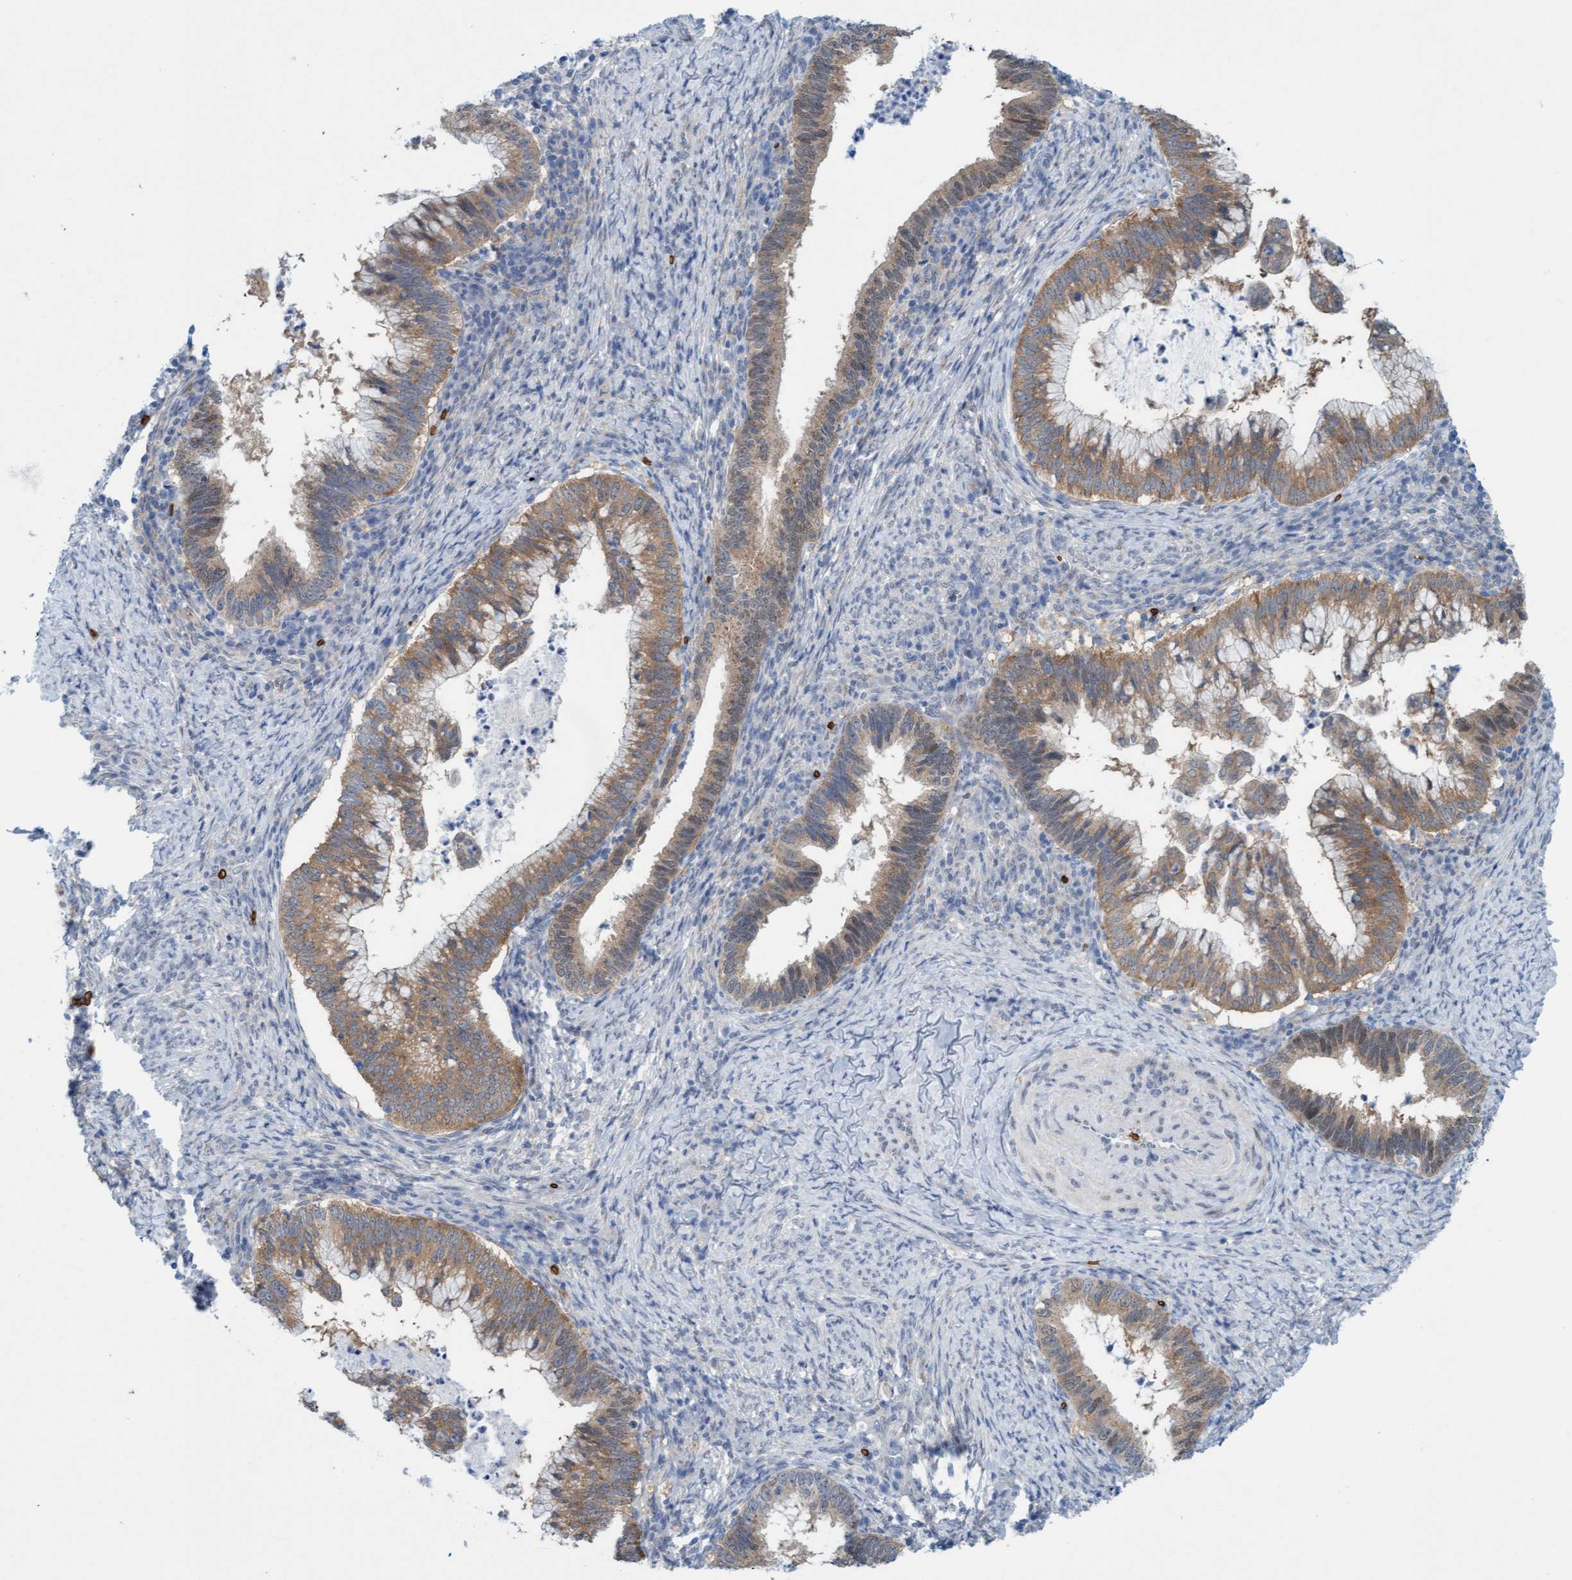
{"staining": {"intensity": "moderate", "quantity": ">75%", "location": "cytoplasmic/membranous"}, "tissue": "cervical cancer", "cell_type": "Tumor cells", "image_type": "cancer", "snomed": [{"axis": "morphology", "description": "Adenocarcinoma, NOS"}, {"axis": "topography", "description": "Cervix"}], "caption": "Adenocarcinoma (cervical) stained for a protein reveals moderate cytoplasmic/membranous positivity in tumor cells.", "gene": "SPEM2", "patient": {"sex": "female", "age": 36}}